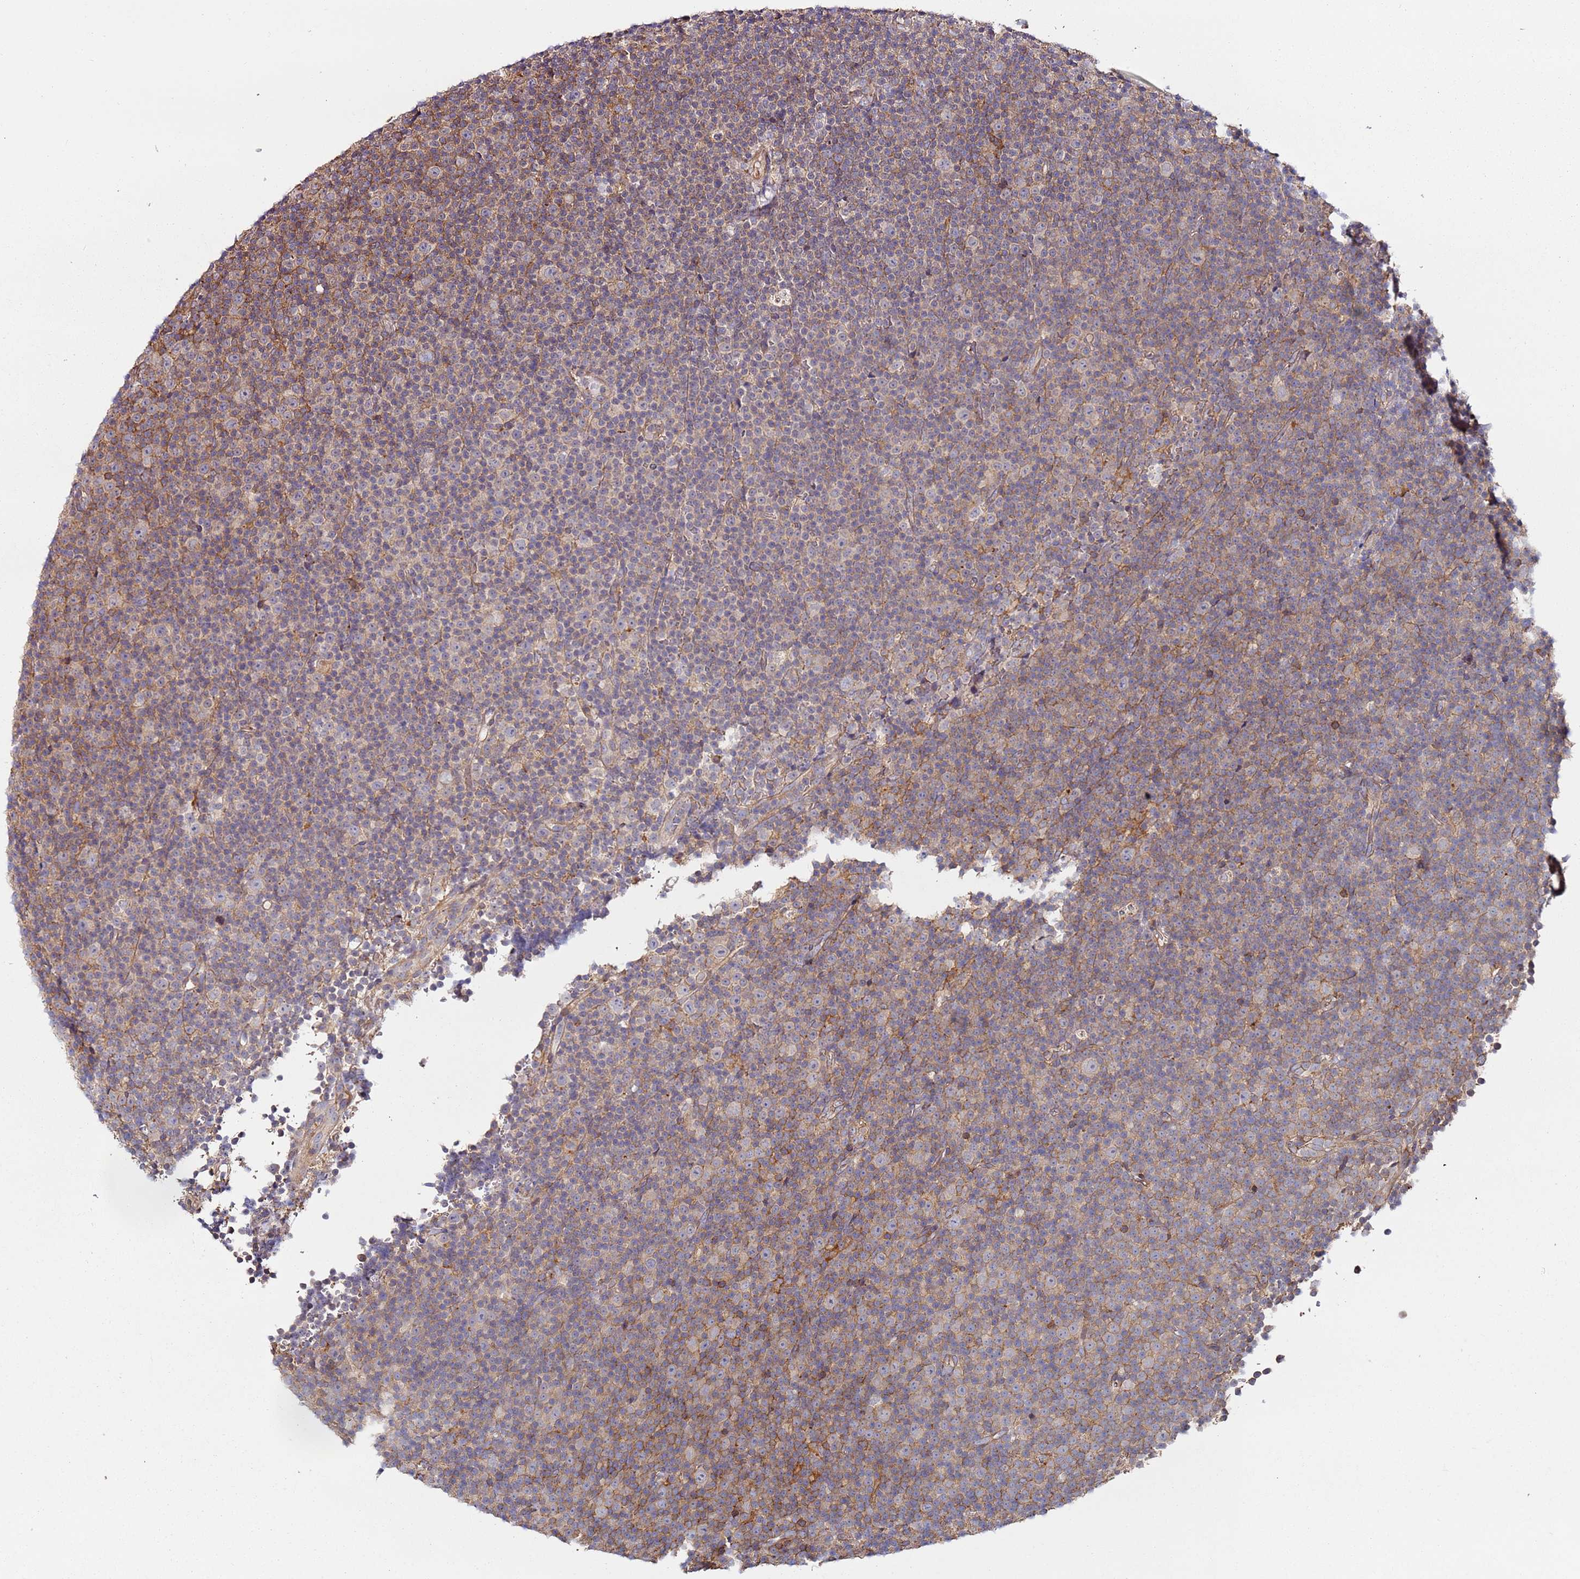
{"staining": {"intensity": "moderate", "quantity": "25%-75%", "location": "cytoplasmic/membranous"}, "tissue": "lymphoma", "cell_type": "Tumor cells", "image_type": "cancer", "snomed": [{"axis": "morphology", "description": "Malignant lymphoma, non-Hodgkin's type, Low grade"}, {"axis": "topography", "description": "Lymph node"}], "caption": "Malignant lymphoma, non-Hodgkin's type (low-grade) stained for a protein reveals moderate cytoplasmic/membranous positivity in tumor cells. (Brightfield microscopy of DAB IHC at high magnification).", "gene": "CYP2U1", "patient": {"sex": "female", "age": 67}}